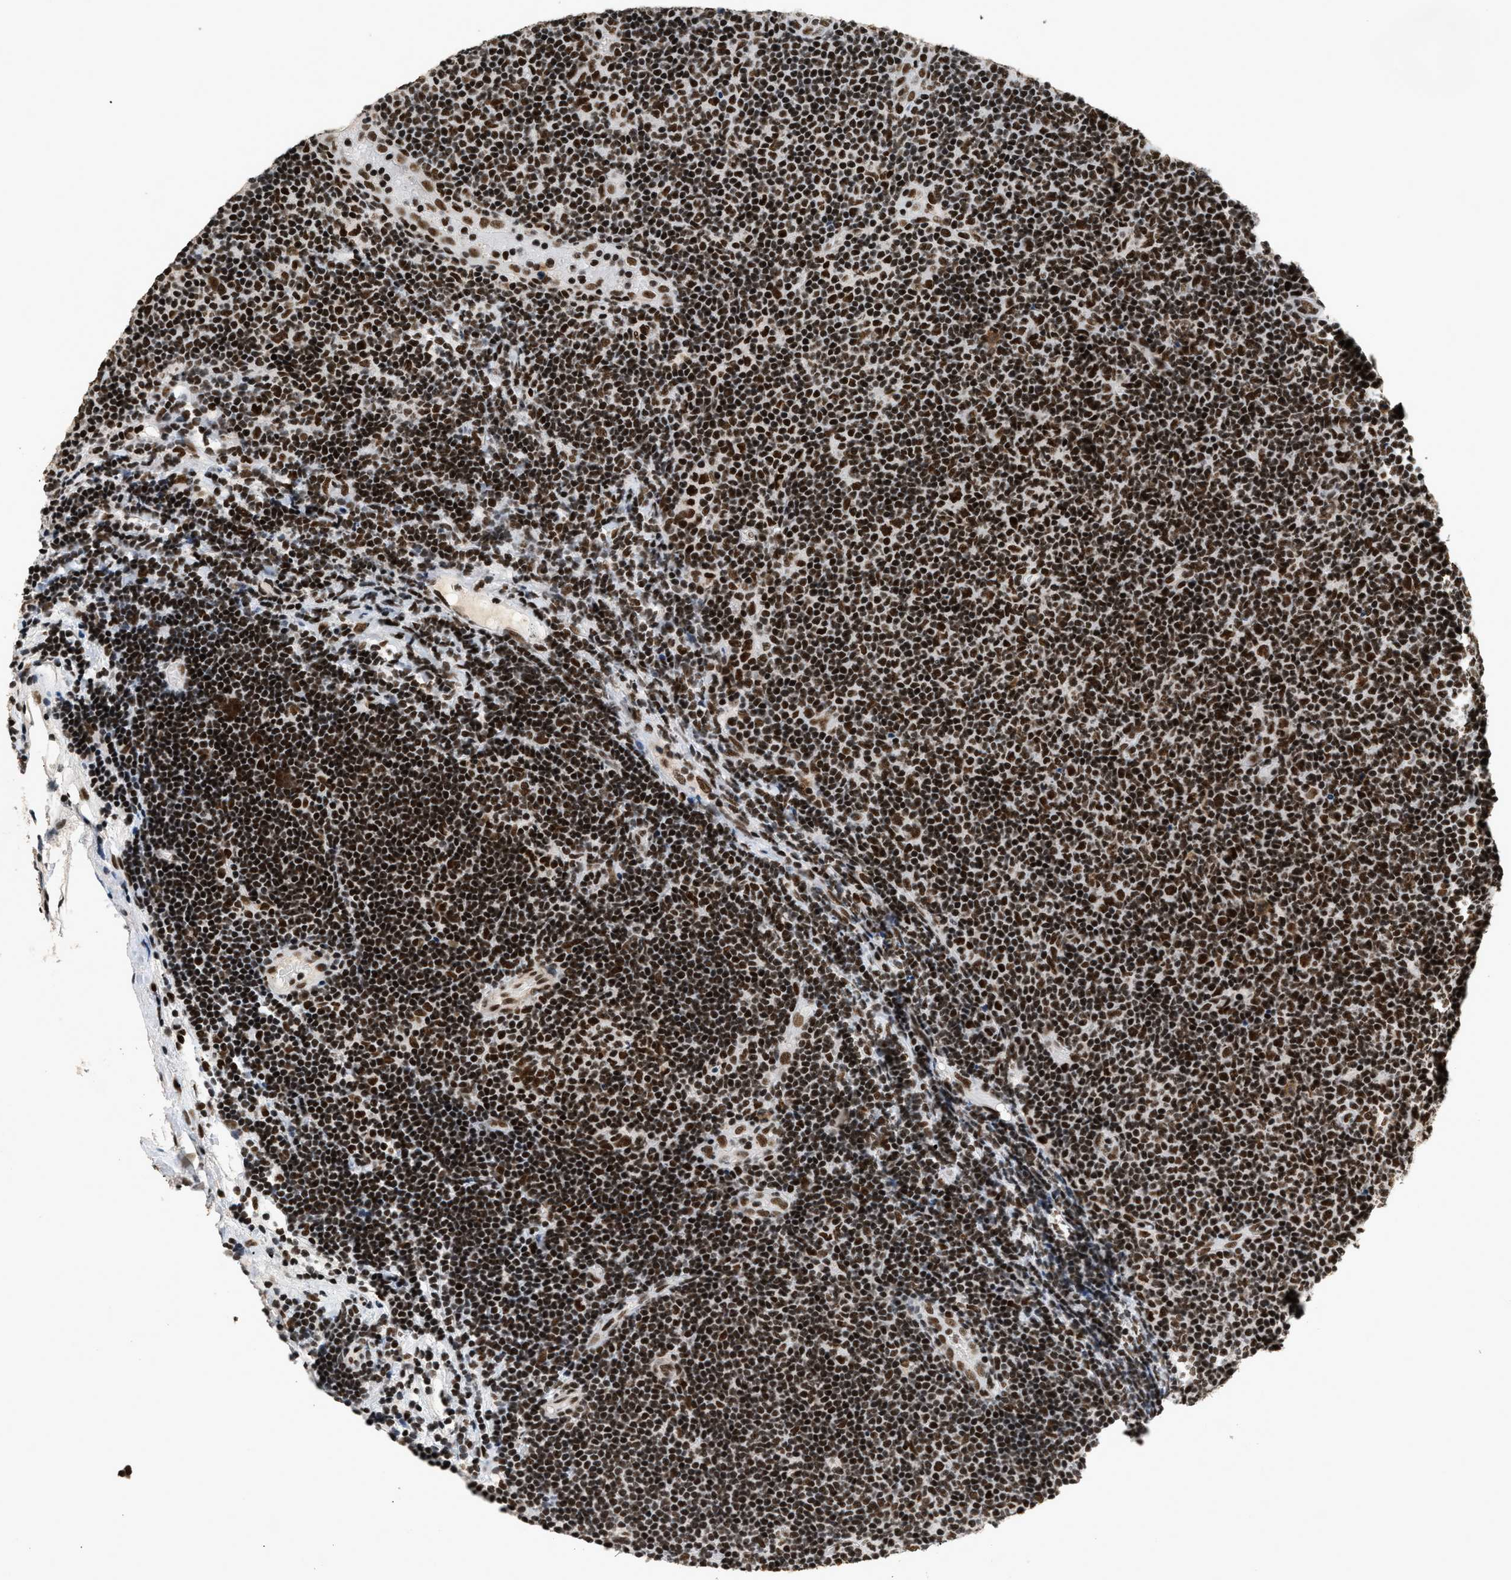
{"staining": {"intensity": "strong", "quantity": ">75%", "location": "nuclear"}, "tissue": "lymphoma", "cell_type": "Tumor cells", "image_type": "cancer", "snomed": [{"axis": "morphology", "description": "Malignant lymphoma, non-Hodgkin's type, Low grade"}, {"axis": "topography", "description": "Lymph node"}], "caption": "Immunohistochemical staining of human malignant lymphoma, non-Hodgkin's type (low-grade) exhibits strong nuclear protein expression in approximately >75% of tumor cells.", "gene": "SMARCB1", "patient": {"sex": "male", "age": 83}}